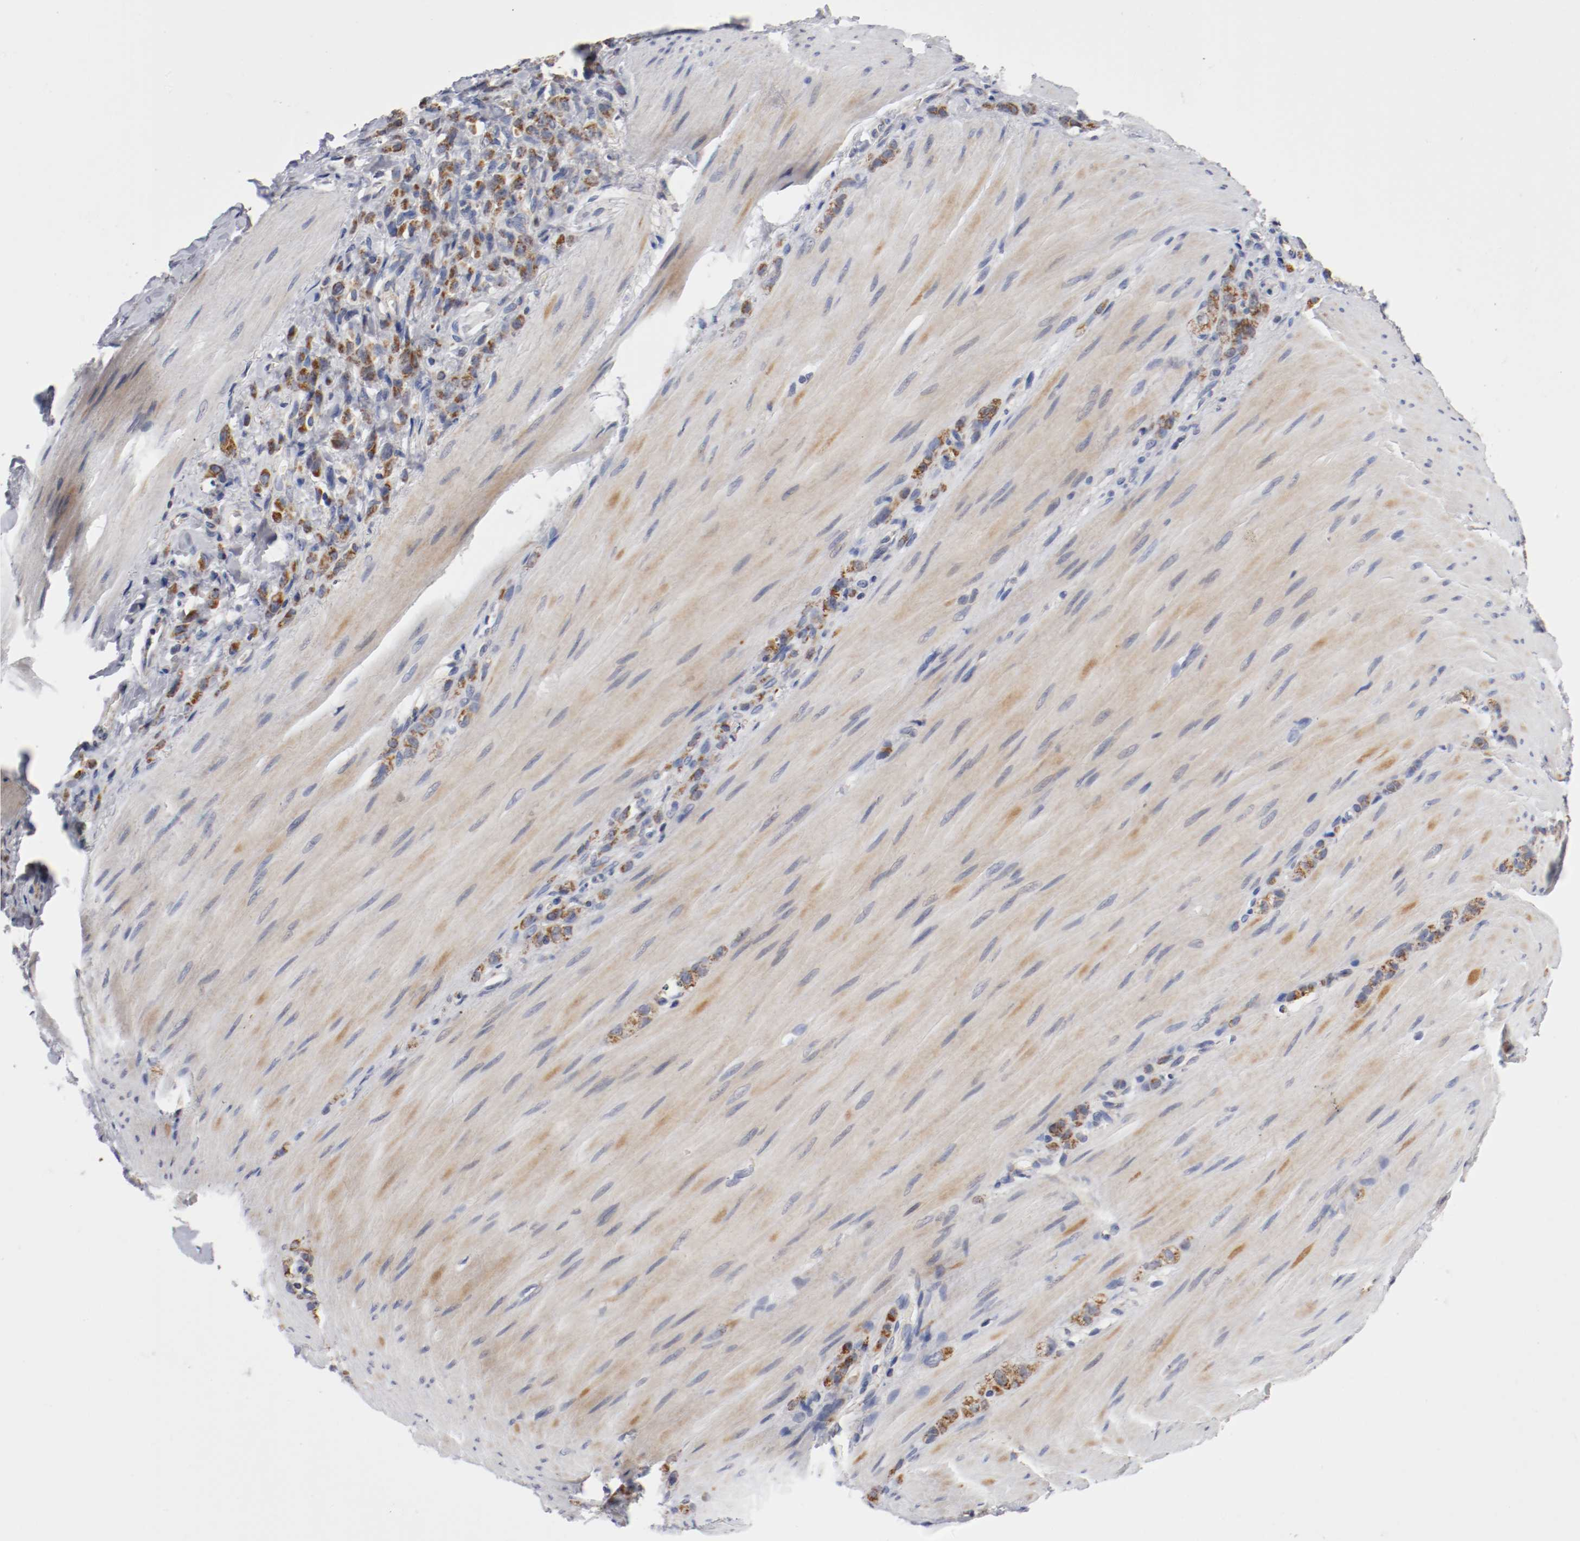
{"staining": {"intensity": "moderate", "quantity": ">75%", "location": "cytoplasmic/membranous"}, "tissue": "stomach cancer", "cell_type": "Tumor cells", "image_type": "cancer", "snomed": [{"axis": "morphology", "description": "Adenocarcinoma, NOS"}, {"axis": "topography", "description": "Stomach"}], "caption": "Immunohistochemistry (IHC) (DAB (3,3'-diaminobenzidine)) staining of human stomach cancer shows moderate cytoplasmic/membranous protein expression in approximately >75% of tumor cells.", "gene": "PCSK6", "patient": {"sex": "male", "age": 82}}